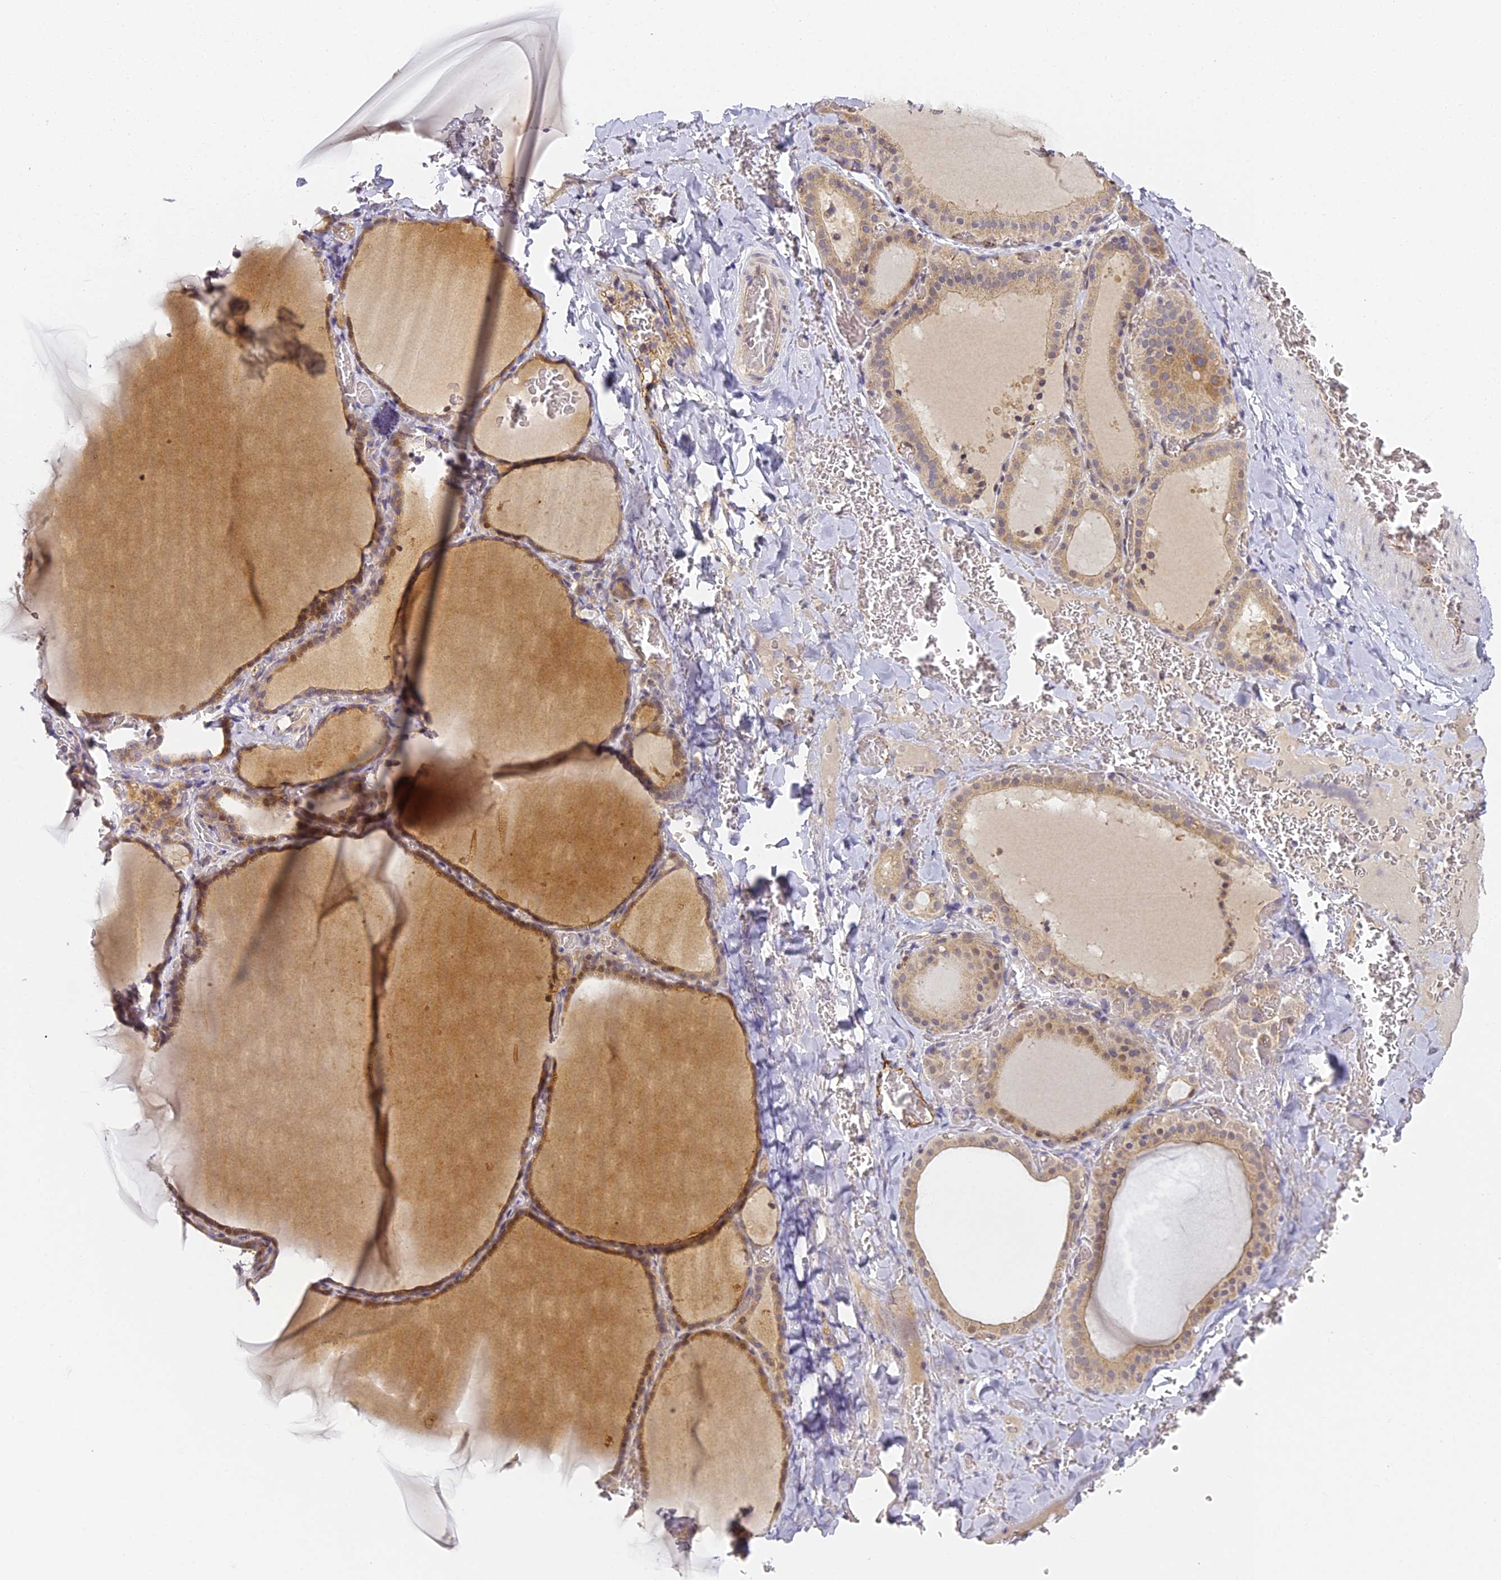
{"staining": {"intensity": "weak", "quantity": "25%-75%", "location": "cytoplasmic/membranous"}, "tissue": "thyroid gland", "cell_type": "Glandular cells", "image_type": "normal", "snomed": [{"axis": "morphology", "description": "Normal tissue, NOS"}, {"axis": "topography", "description": "Thyroid gland"}], "caption": "High-magnification brightfield microscopy of benign thyroid gland stained with DAB (brown) and counterstained with hematoxylin (blue). glandular cells exhibit weak cytoplasmic/membranous staining is seen in about25%-75% of cells.", "gene": "DNAAF10", "patient": {"sex": "female", "age": 39}}